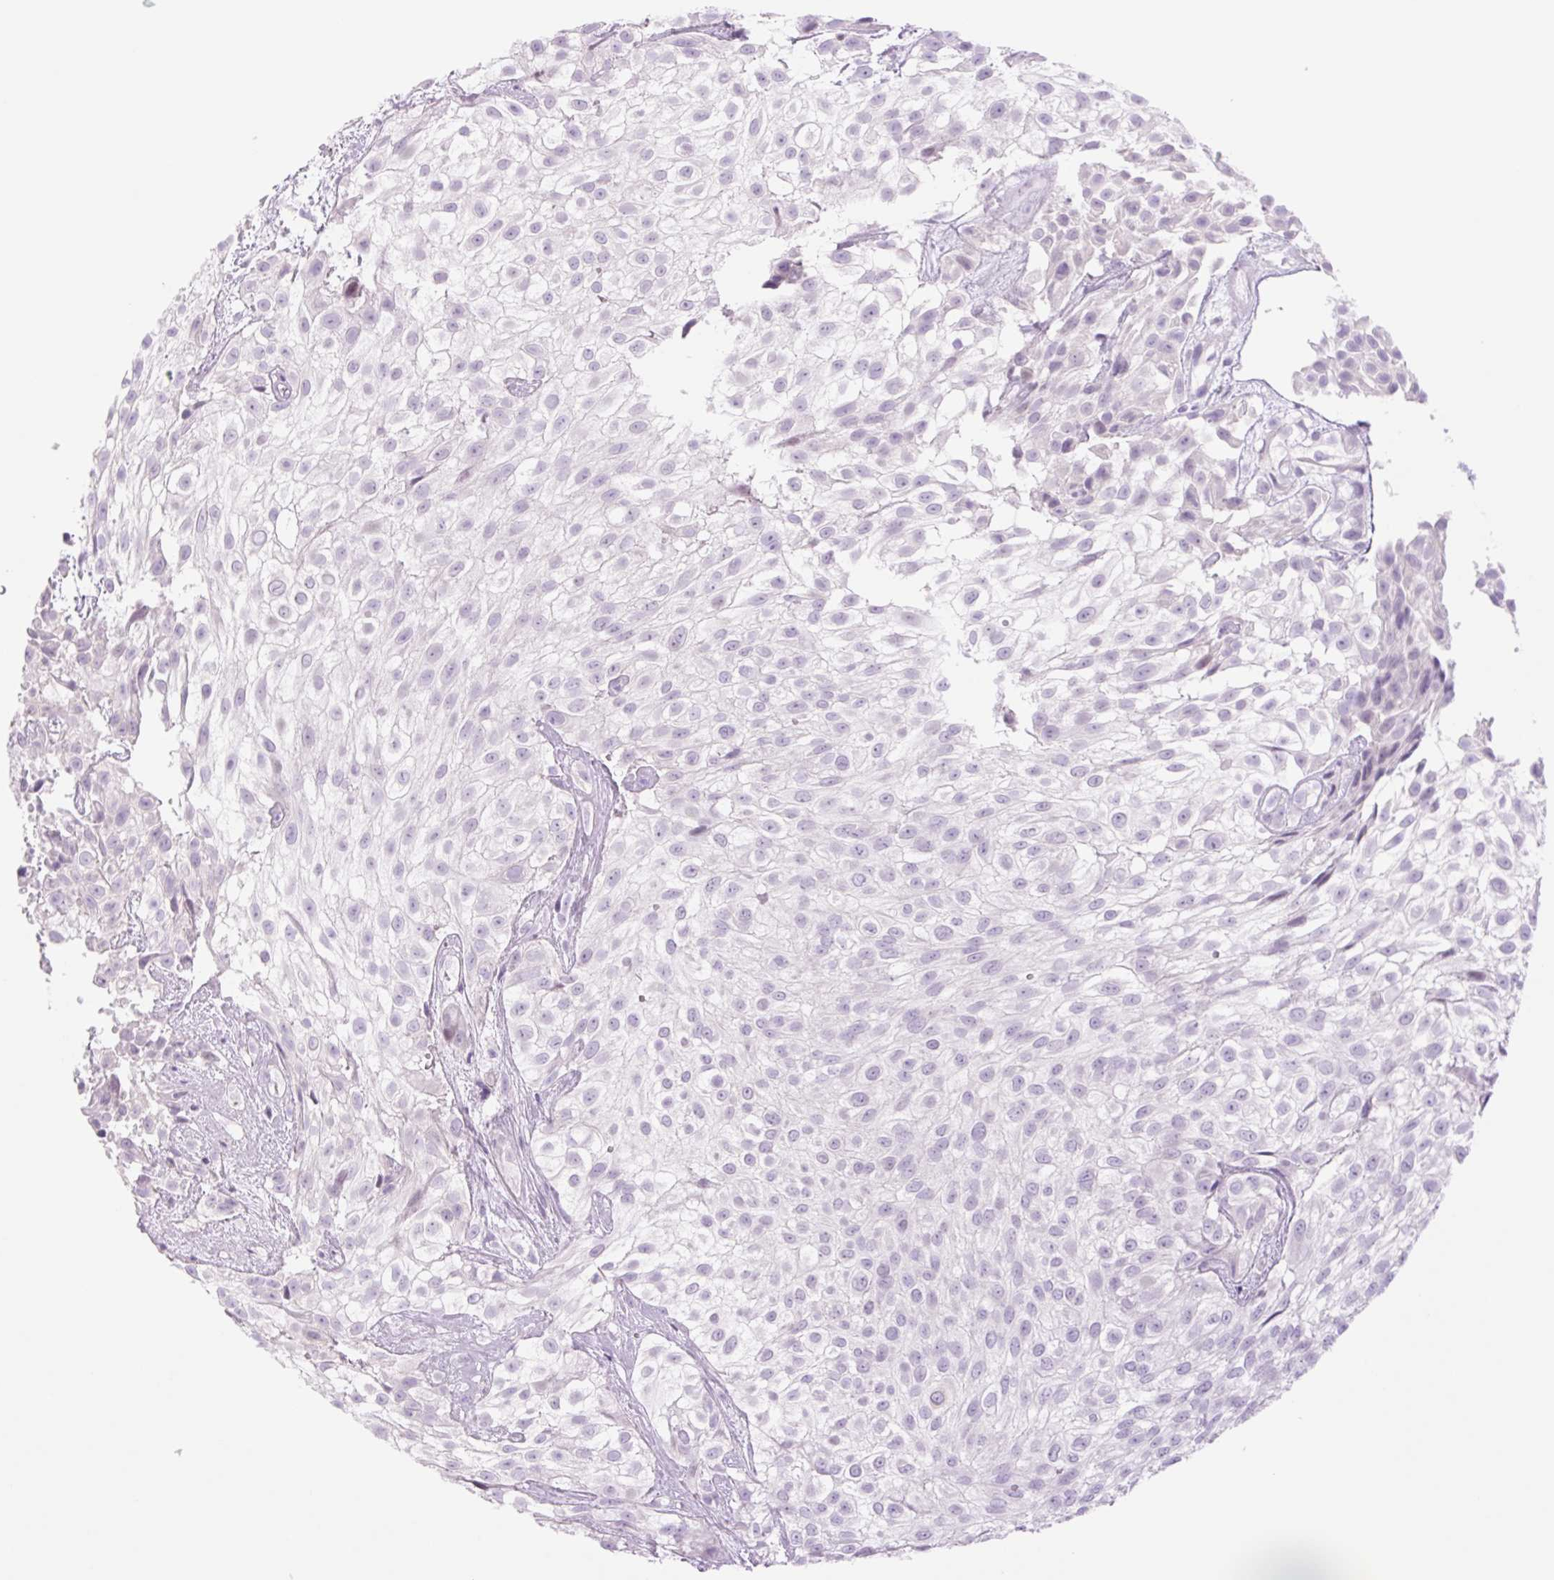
{"staining": {"intensity": "negative", "quantity": "none", "location": "none"}, "tissue": "urothelial cancer", "cell_type": "Tumor cells", "image_type": "cancer", "snomed": [{"axis": "morphology", "description": "Urothelial carcinoma, High grade"}, {"axis": "topography", "description": "Urinary bladder"}], "caption": "Immunohistochemical staining of human urothelial cancer demonstrates no significant expression in tumor cells. Nuclei are stained in blue.", "gene": "TBX15", "patient": {"sex": "male", "age": 56}}